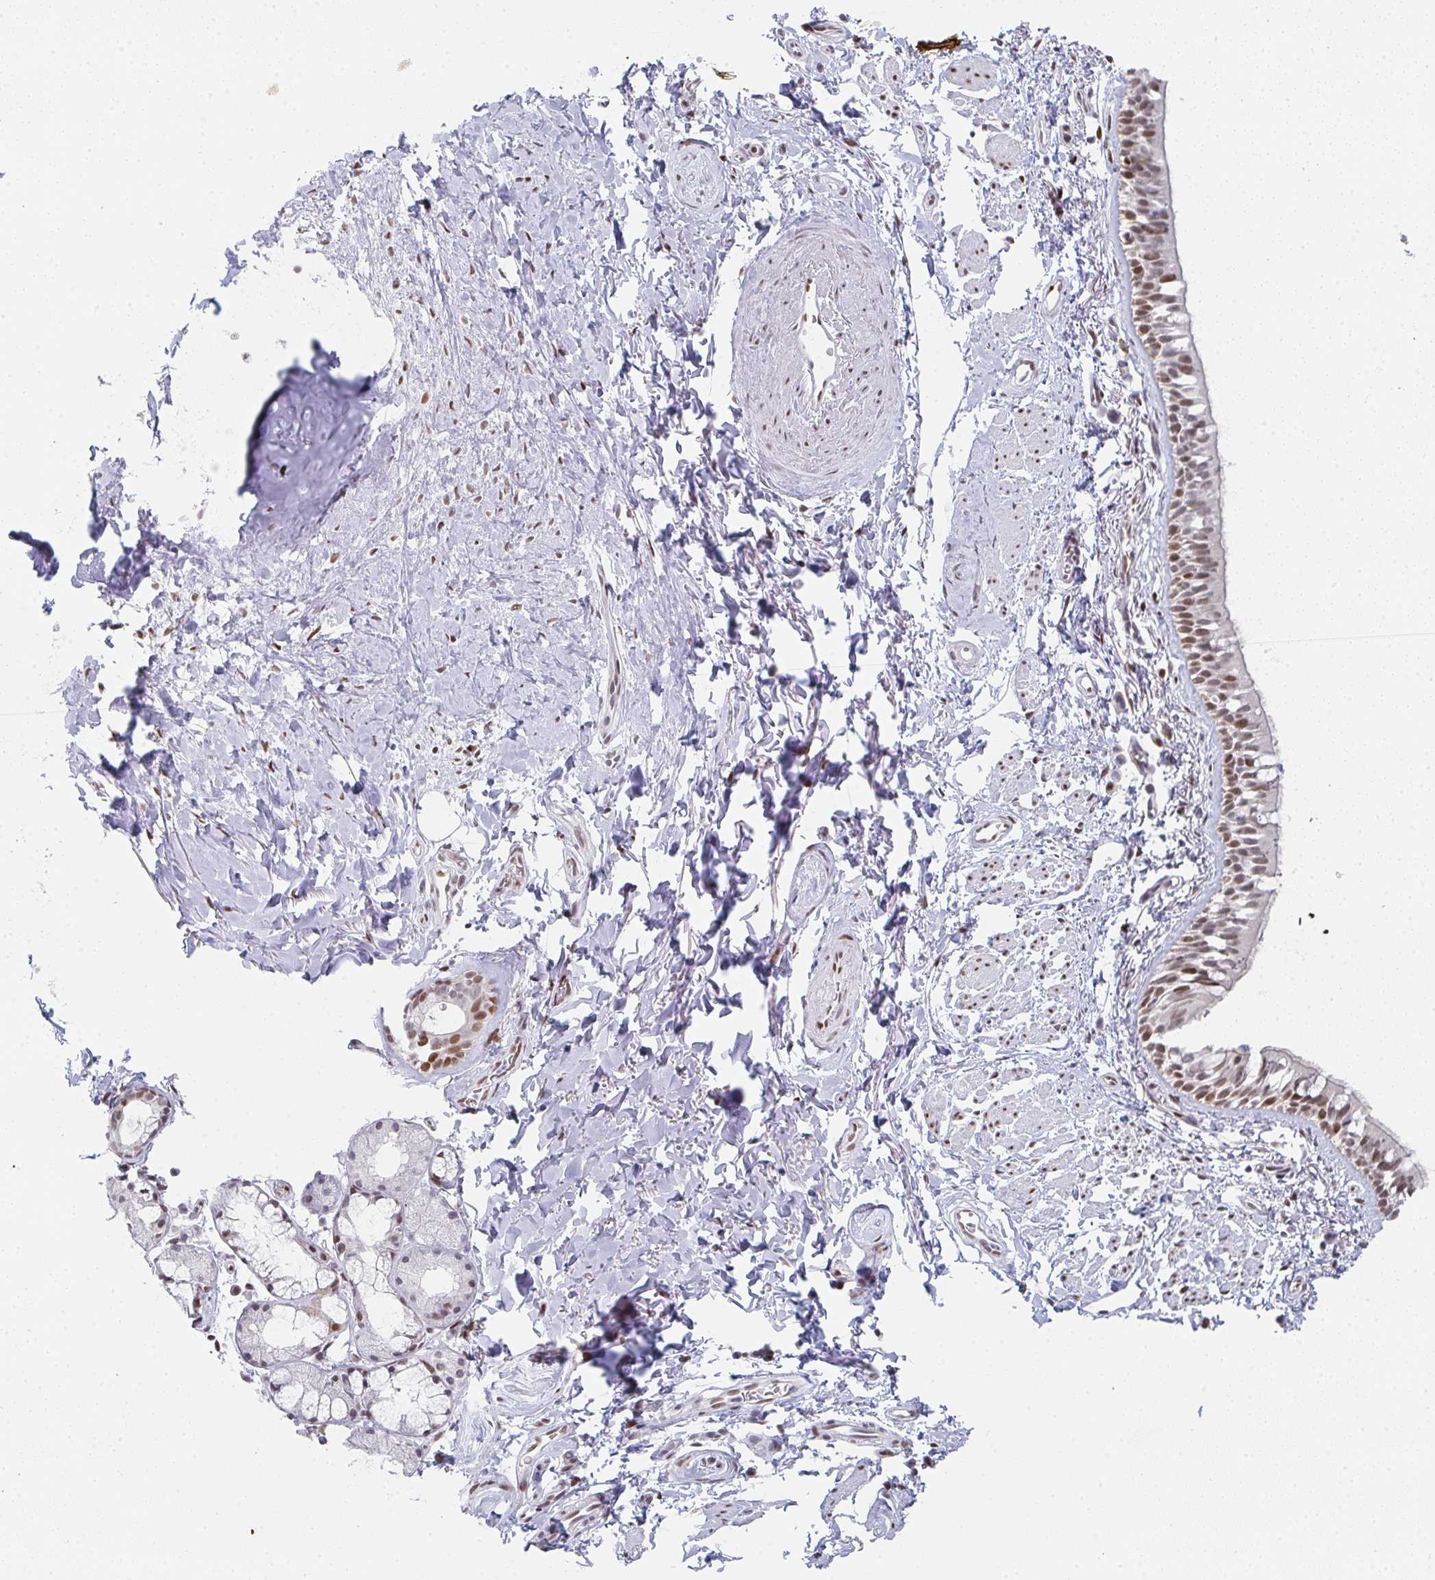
{"staining": {"intensity": "moderate", "quantity": "<25%", "location": "nuclear"}, "tissue": "bronchus", "cell_type": "Respiratory epithelial cells", "image_type": "normal", "snomed": [{"axis": "morphology", "description": "Normal tissue, NOS"}, {"axis": "topography", "description": "Lymph node"}, {"axis": "topography", "description": "Cartilage tissue"}, {"axis": "topography", "description": "Bronchus"}], "caption": "Immunohistochemical staining of normal human bronchus demonstrates moderate nuclear protein expression in approximately <25% of respiratory epithelial cells. The staining was performed using DAB, with brown indicating positive protein expression. Nuclei are stained blue with hematoxylin.", "gene": "POU2AF2", "patient": {"sex": "female", "age": 70}}